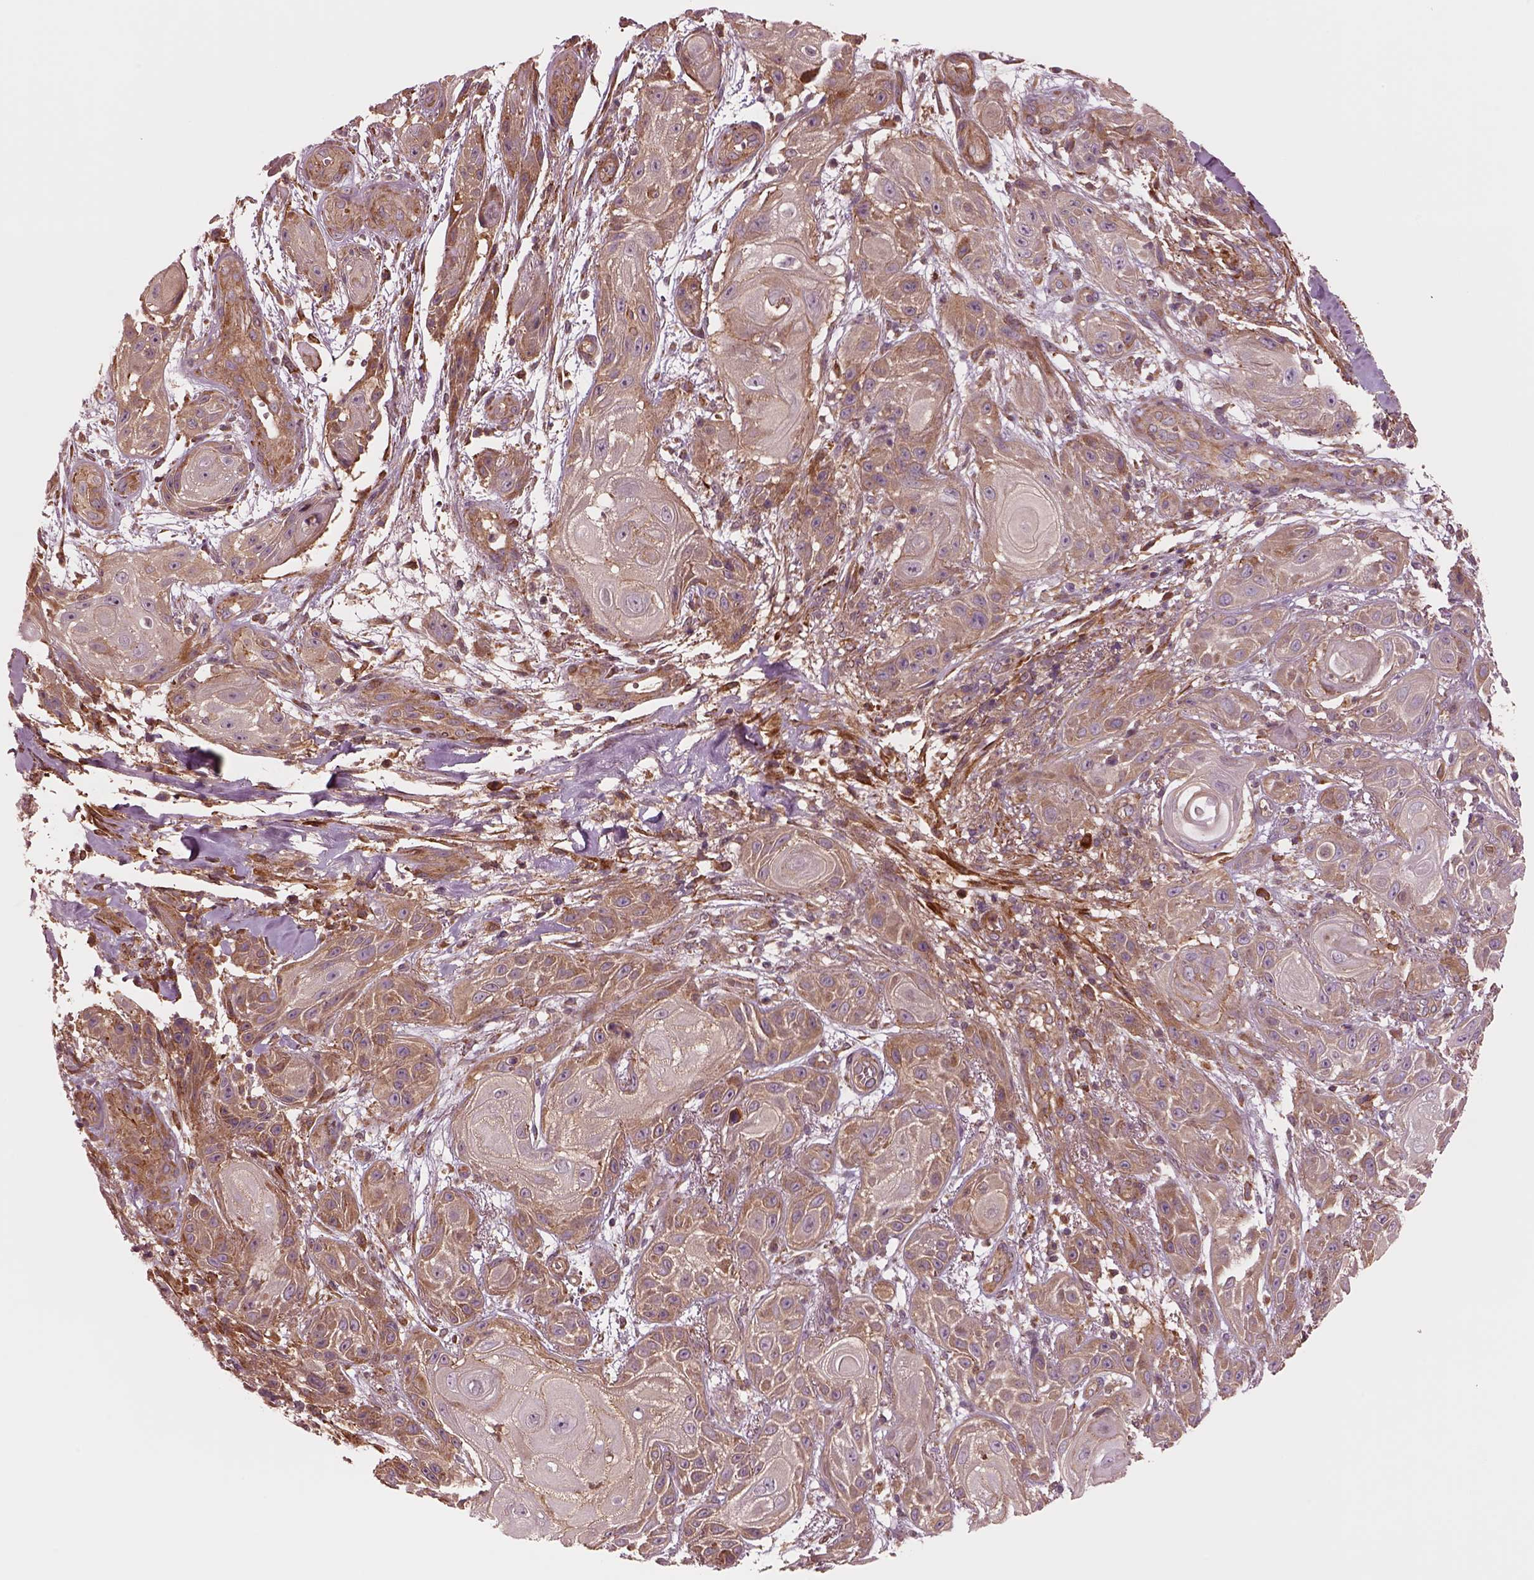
{"staining": {"intensity": "moderate", "quantity": "<25%", "location": "cytoplasmic/membranous"}, "tissue": "skin cancer", "cell_type": "Tumor cells", "image_type": "cancer", "snomed": [{"axis": "morphology", "description": "Squamous cell carcinoma, NOS"}, {"axis": "topography", "description": "Skin"}], "caption": "Skin cancer (squamous cell carcinoma) stained with DAB immunohistochemistry demonstrates low levels of moderate cytoplasmic/membranous positivity in approximately <25% of tumor cells.", "gene": "ASCC2", "patient": {"sex": "male", "age": 62}}